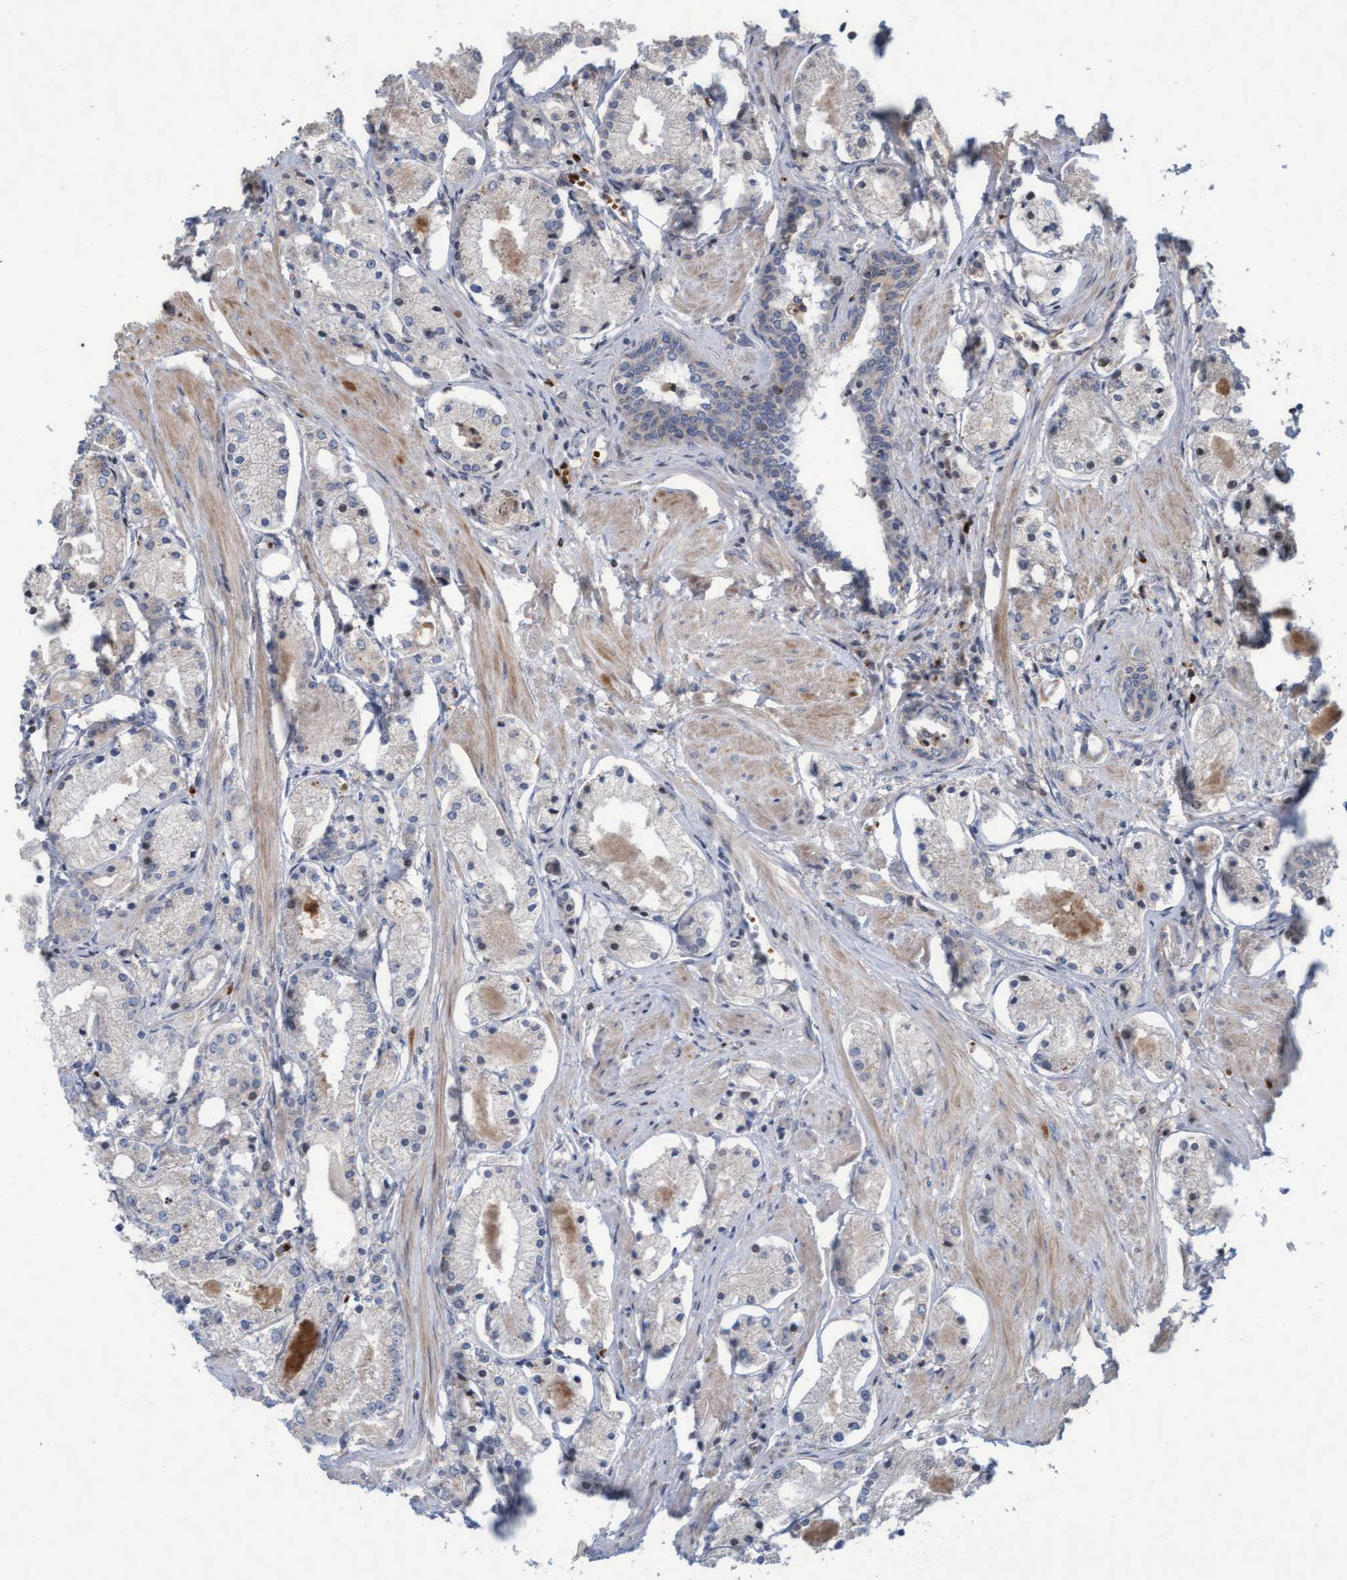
{"staining": {"intensity": "negative", "quantity": "none", "location": "none"}, "tissue": "prostate cancer", "cell_type": "Tumor cells", "image_type": "cancer", "snomed": [{"axis": "morphology", "description": "Adenocarcinoma, High grade"}, {"axis": "topography", "description": "Prostate"}], "caption": "Prostate cancer stained for a protein using immunohistochemistry (IHC) displays no staining tumor cells.", "gene": "KCNC2", "patient": {"sex": "male", "age": 66}}